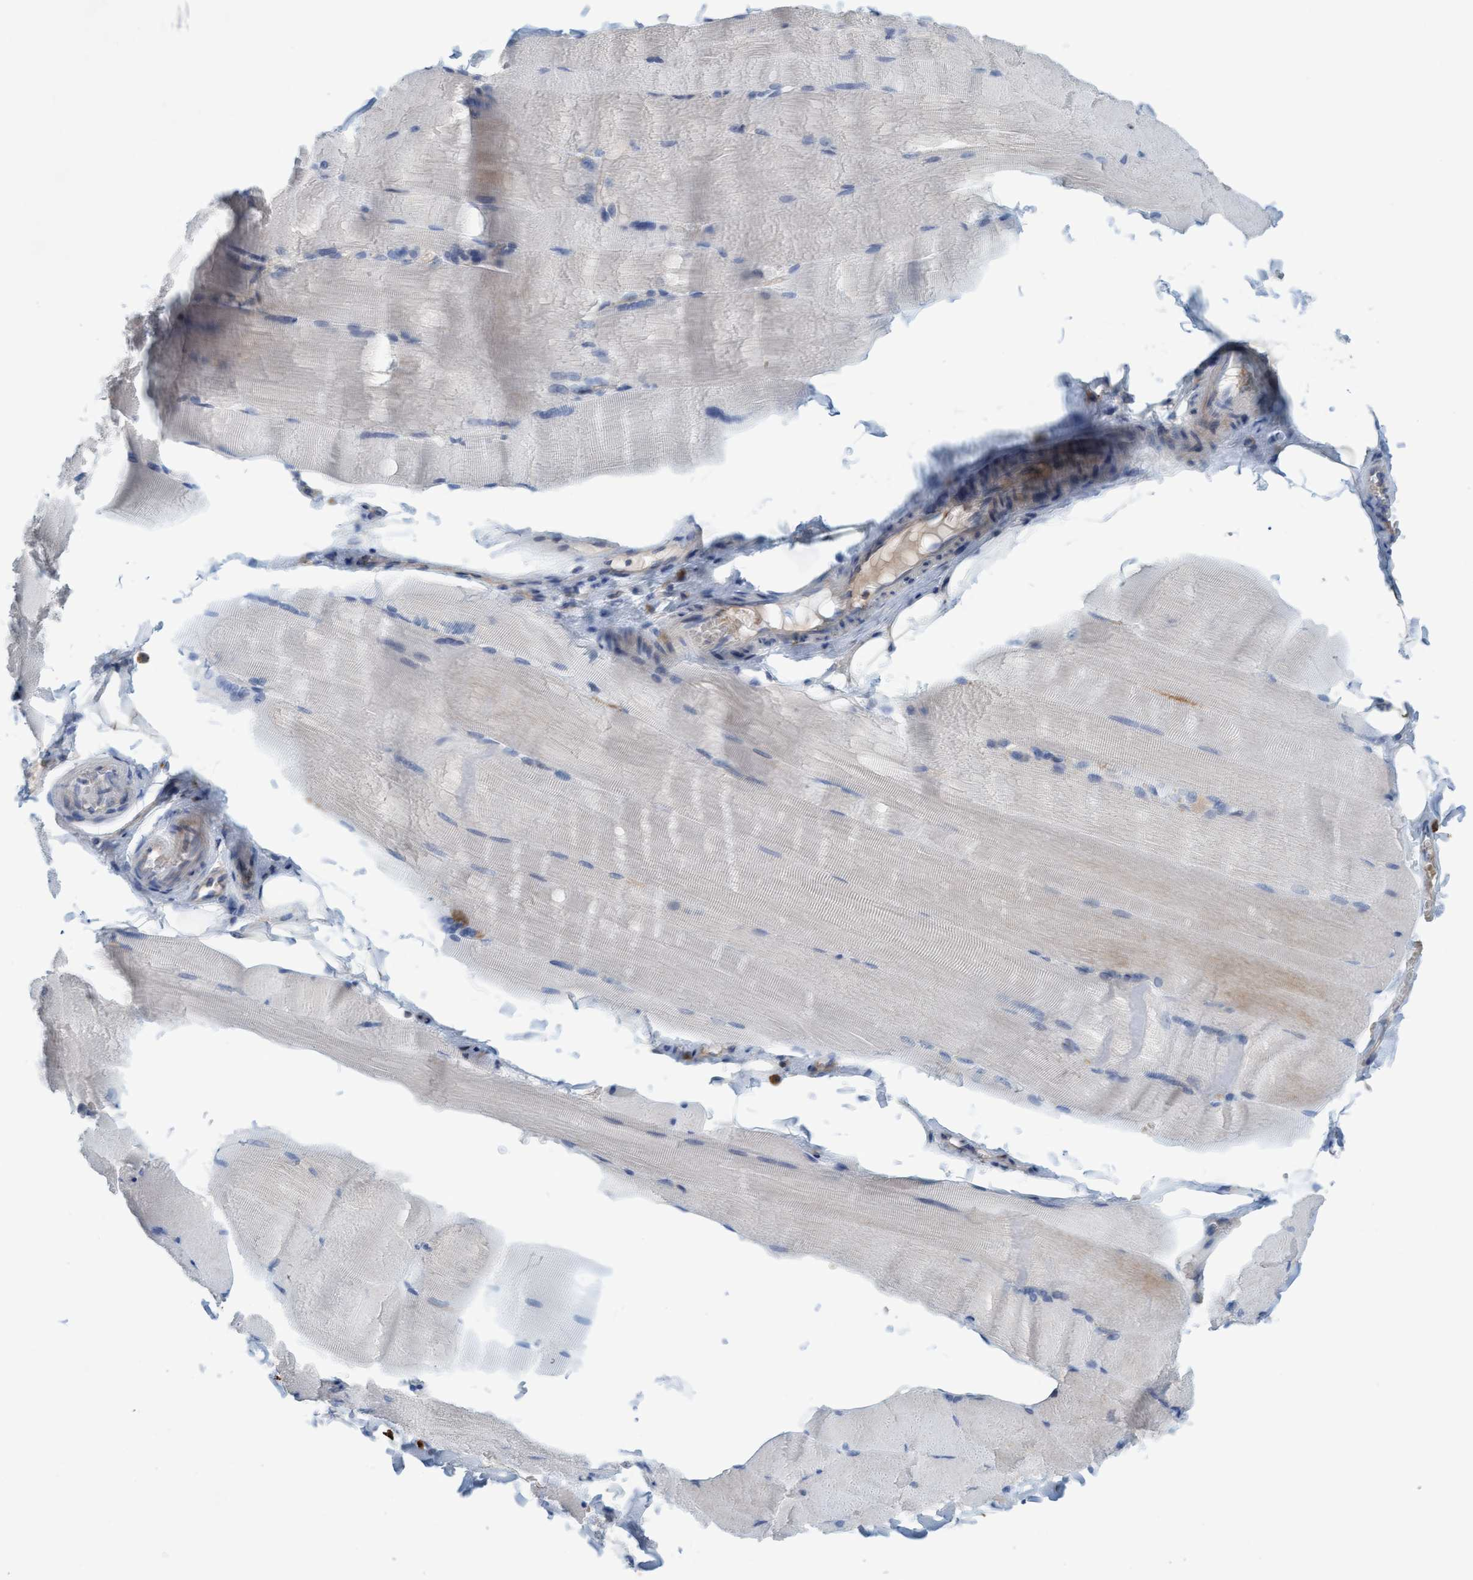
{"staining": {"intensity": "negative", "quantity": "none", "location": "none"}, "tissue": "skeletal muscle", "cell_type": "Myocytes", "image_type": "normal", "snomed": [{"axis": "morphology", "description": "Normal tissue, NOS"}, {"axis": "topography", "description": "Skin"}, {"axis": "topography", "description": "Skeletal muscle"}], "caption": "Immunohistochemistry of benign skeletal muscle exhibits no staining in myocytes.", "gene": "SIGIRR", "patient": {"sex": "male", "age": 83}}